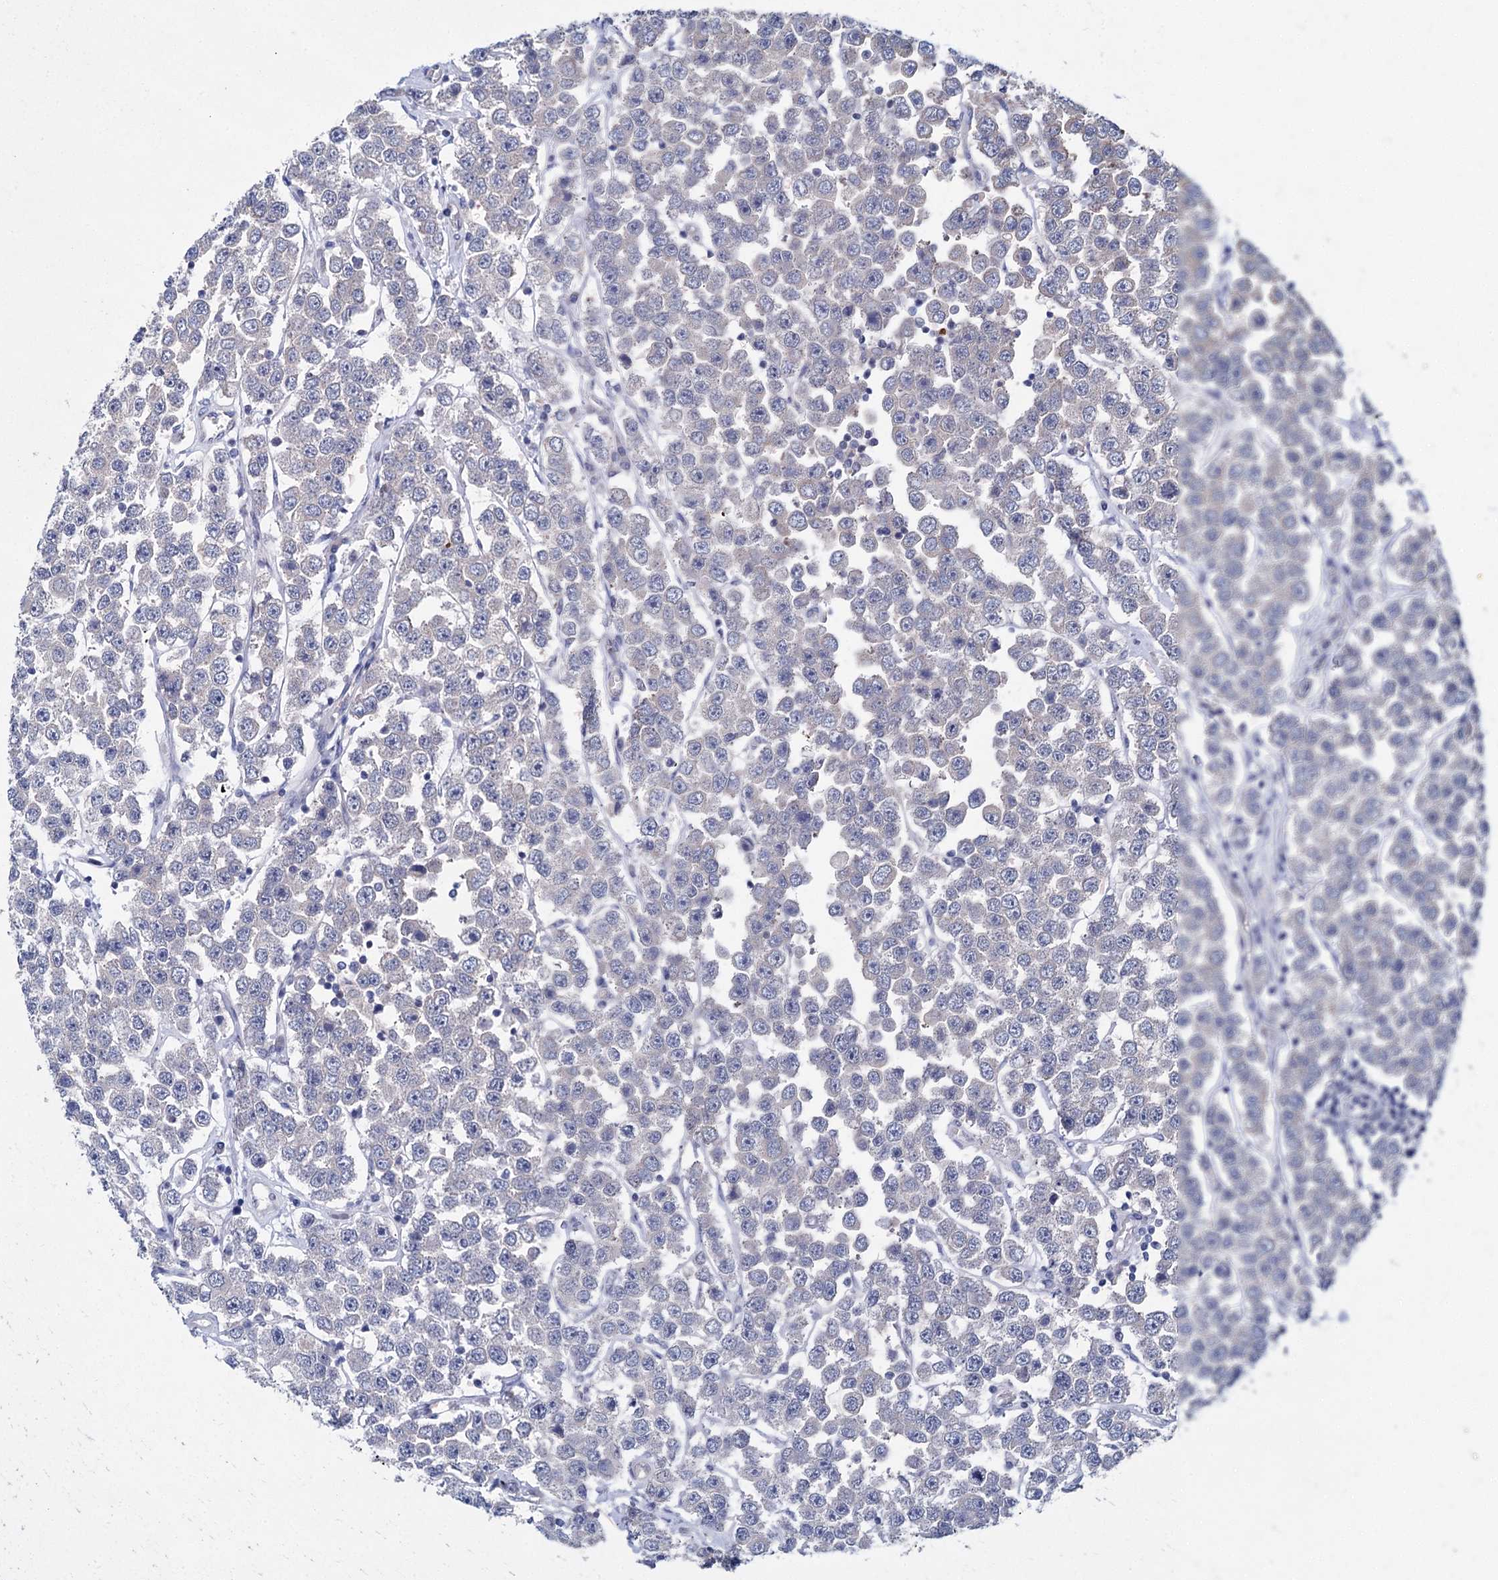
{"staining": {"intensity": "moderate", "quantity": "25%-75%", "location": "cytoplasmic/membranous"}, "tissue": "testis cancer", "cell_type": "Tumor cells", "image_type": "cancer", "snomed": [{"axis": "morphology", "description": "Seminoma, NOS"}, {"axis": "topography", "description": "Testis"}], "caption": "An image of human testis seminoma stained for a protein demonstrates moderate cytoplasmic/membranous brown staining in tumor cells.", "gene": "TRIM55", "patient": {"sex": "male", "age": 28}}